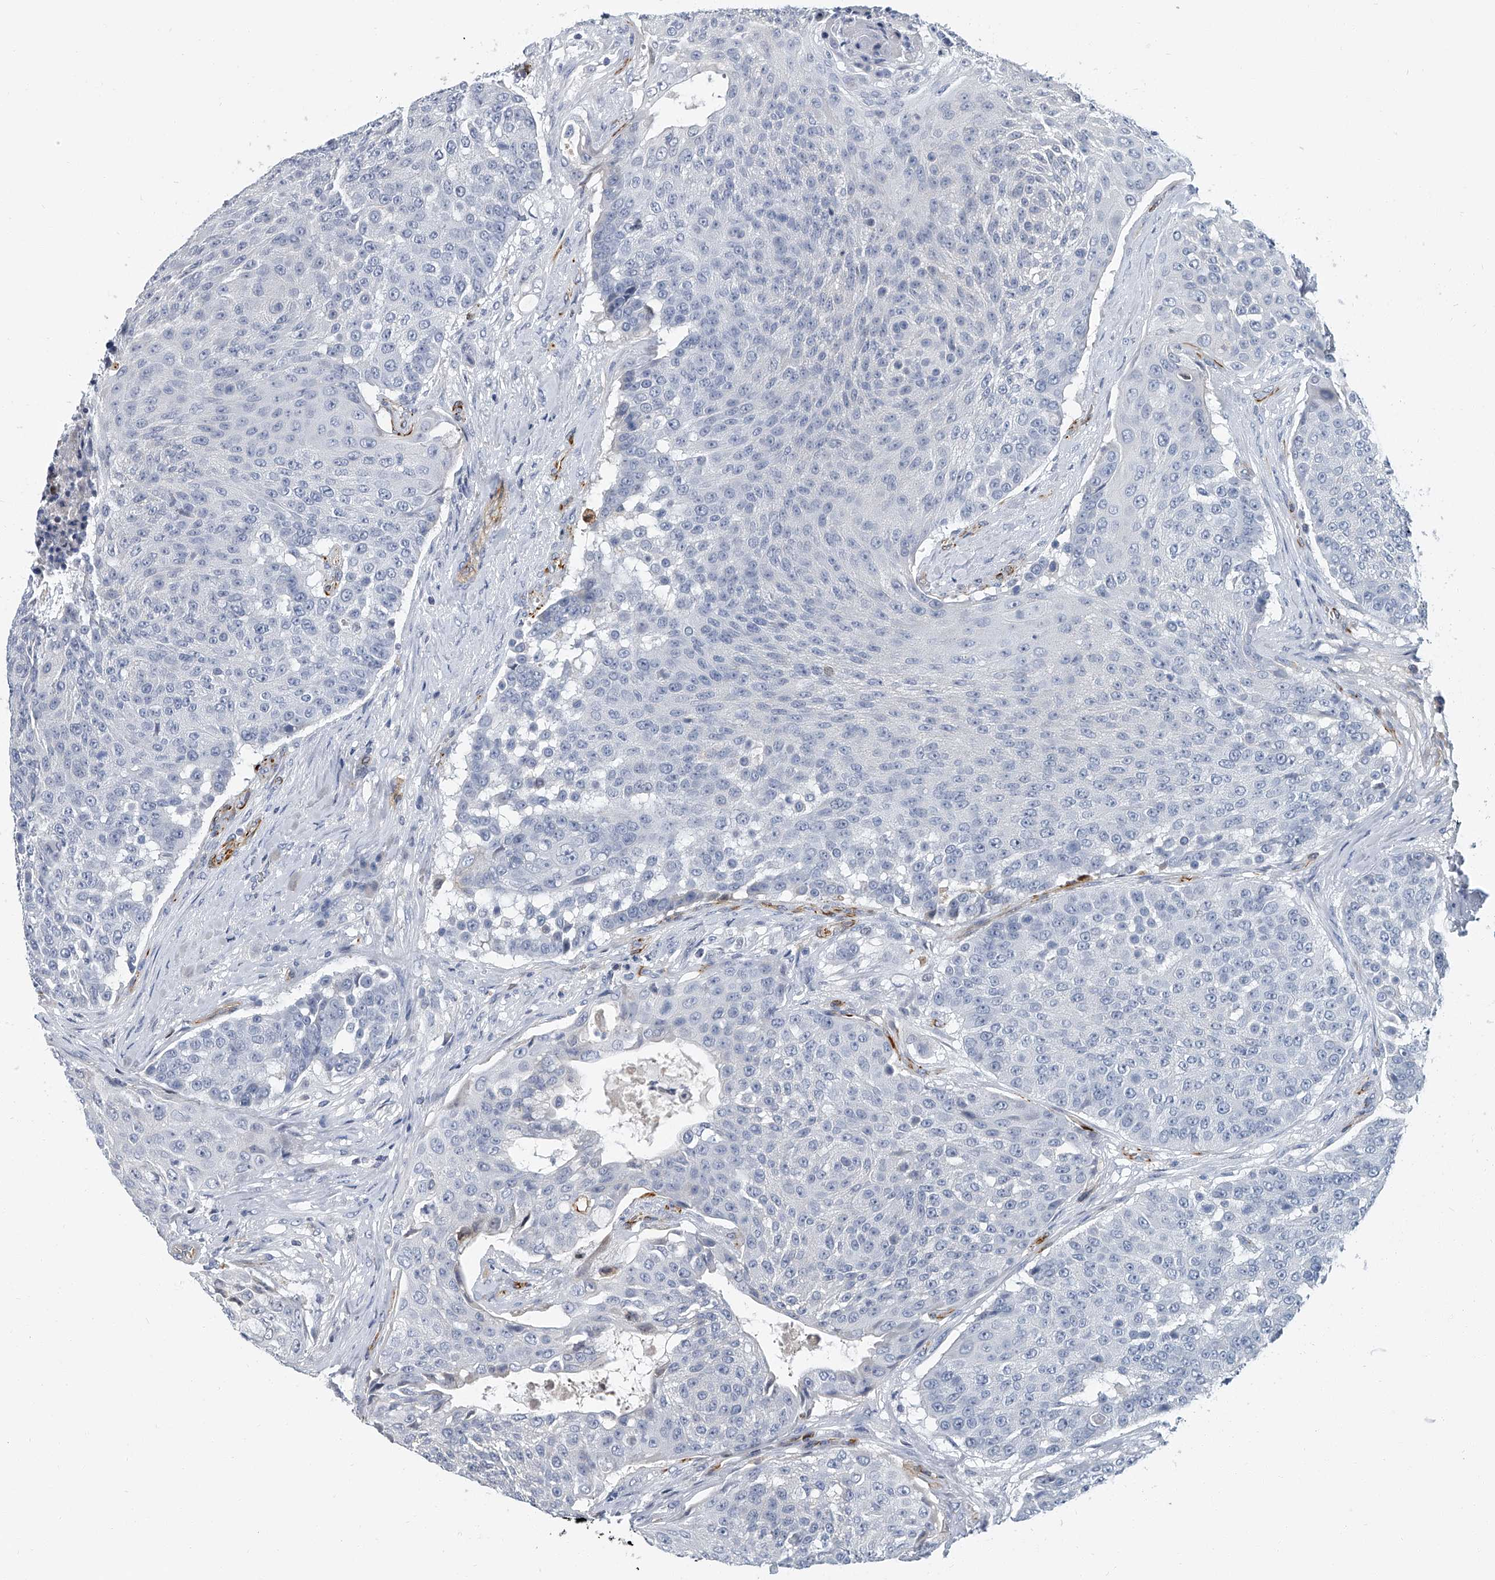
{"staining": {"intensity": "negative", "quantity": "none", "location": "none"}, "tissue": "urothelial cancer", "cell_type": "Tumor cells", "image_type": "cancer", "snomed": [{"axis": "morphology", "description": "Urothelial carcinoma, High grade"}, {"axis": "topography", "description": "Urinary bladder"}], "caption": "Immunohistochemistry (IHC) of urothelial cancer shows no expression in tumor cells.", "gene": "KIRREL1", "patient": {"sex": "female", "age": 63}}